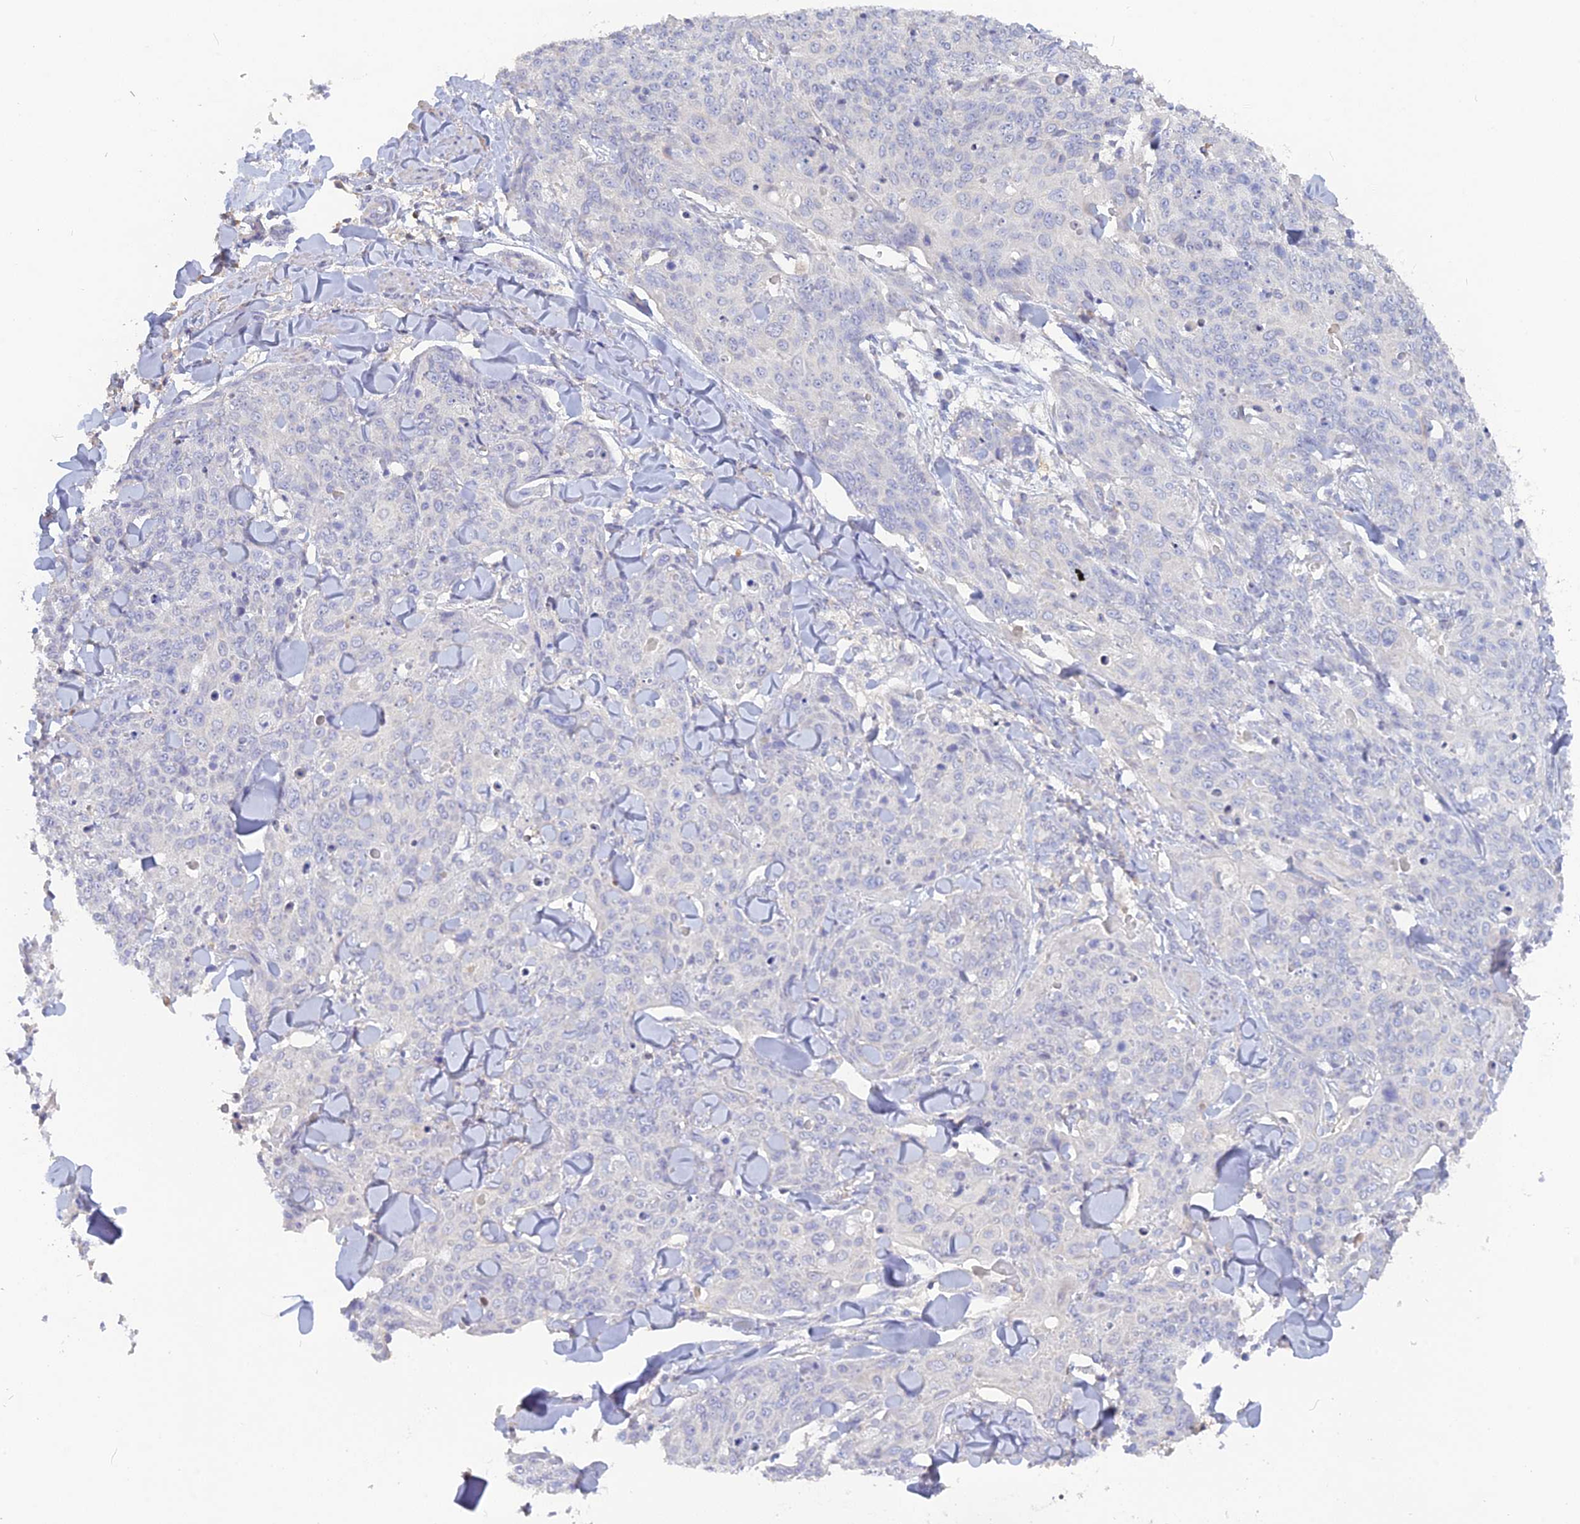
{"staining": {"intensity": "negative", "quantity": "none", "location": "none"}, "tissue": "skin cancer", "cell_type": "Tumor cells", "image_type": "cancer", "snomed": [{"axis": "morphology", "description": "Squamous cell carcinoma, NOS"}, {"axis": "topography", "description": "Skin"}, {"axis": "topography", "description": "Vulva"}], "caption": "A high-resolution micrograph shows IHC staining of skin squamous cell carcinoma, which displays no significant staining in tumor cells.", "gene": "ADGRA1", "patient": {"sex": "female", "age": 85}}